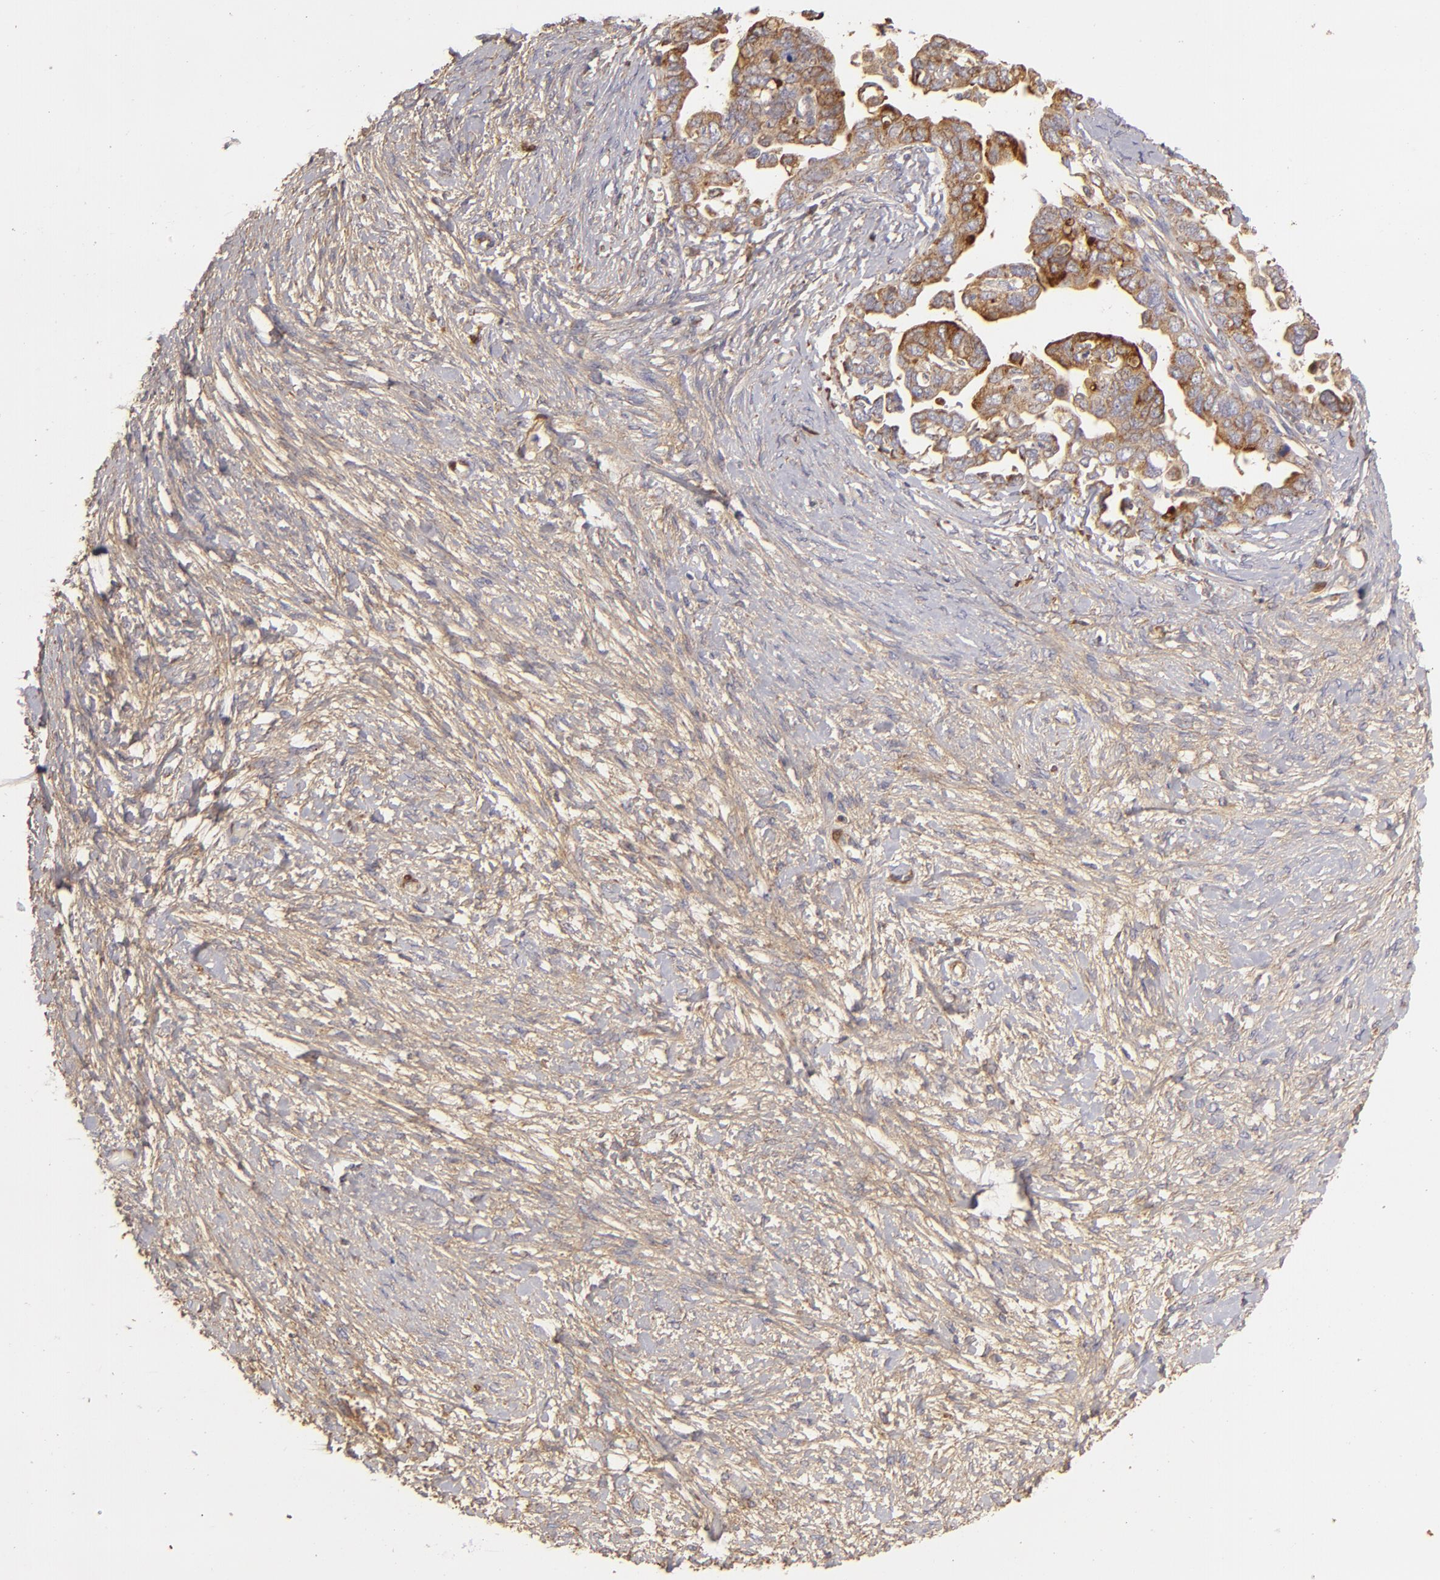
{"staining": {"intensity": "moderate", "quantity": ">75%", "location": "cytoplasmic/membranous"}, "tissue": "ovarian cancer", "cell_type": "Tumor cells", "image_type": "cancer", "snomed": [{"axis": "morphology", "description": "Cystadenocarcinoma, serous, NOS"}, {"axis": "topography", "description": "Ovary"}], "caption": "Ovarian serous cystadenocarcinoma stained for a protein exhibits moderate cytoplasmic/membranous positivity in tumor cells. The protein of interest is shown in brown color, while the nuclei are stained blue.", "gene": "CFB", "patient": {"sex": "female", "age": 69}}